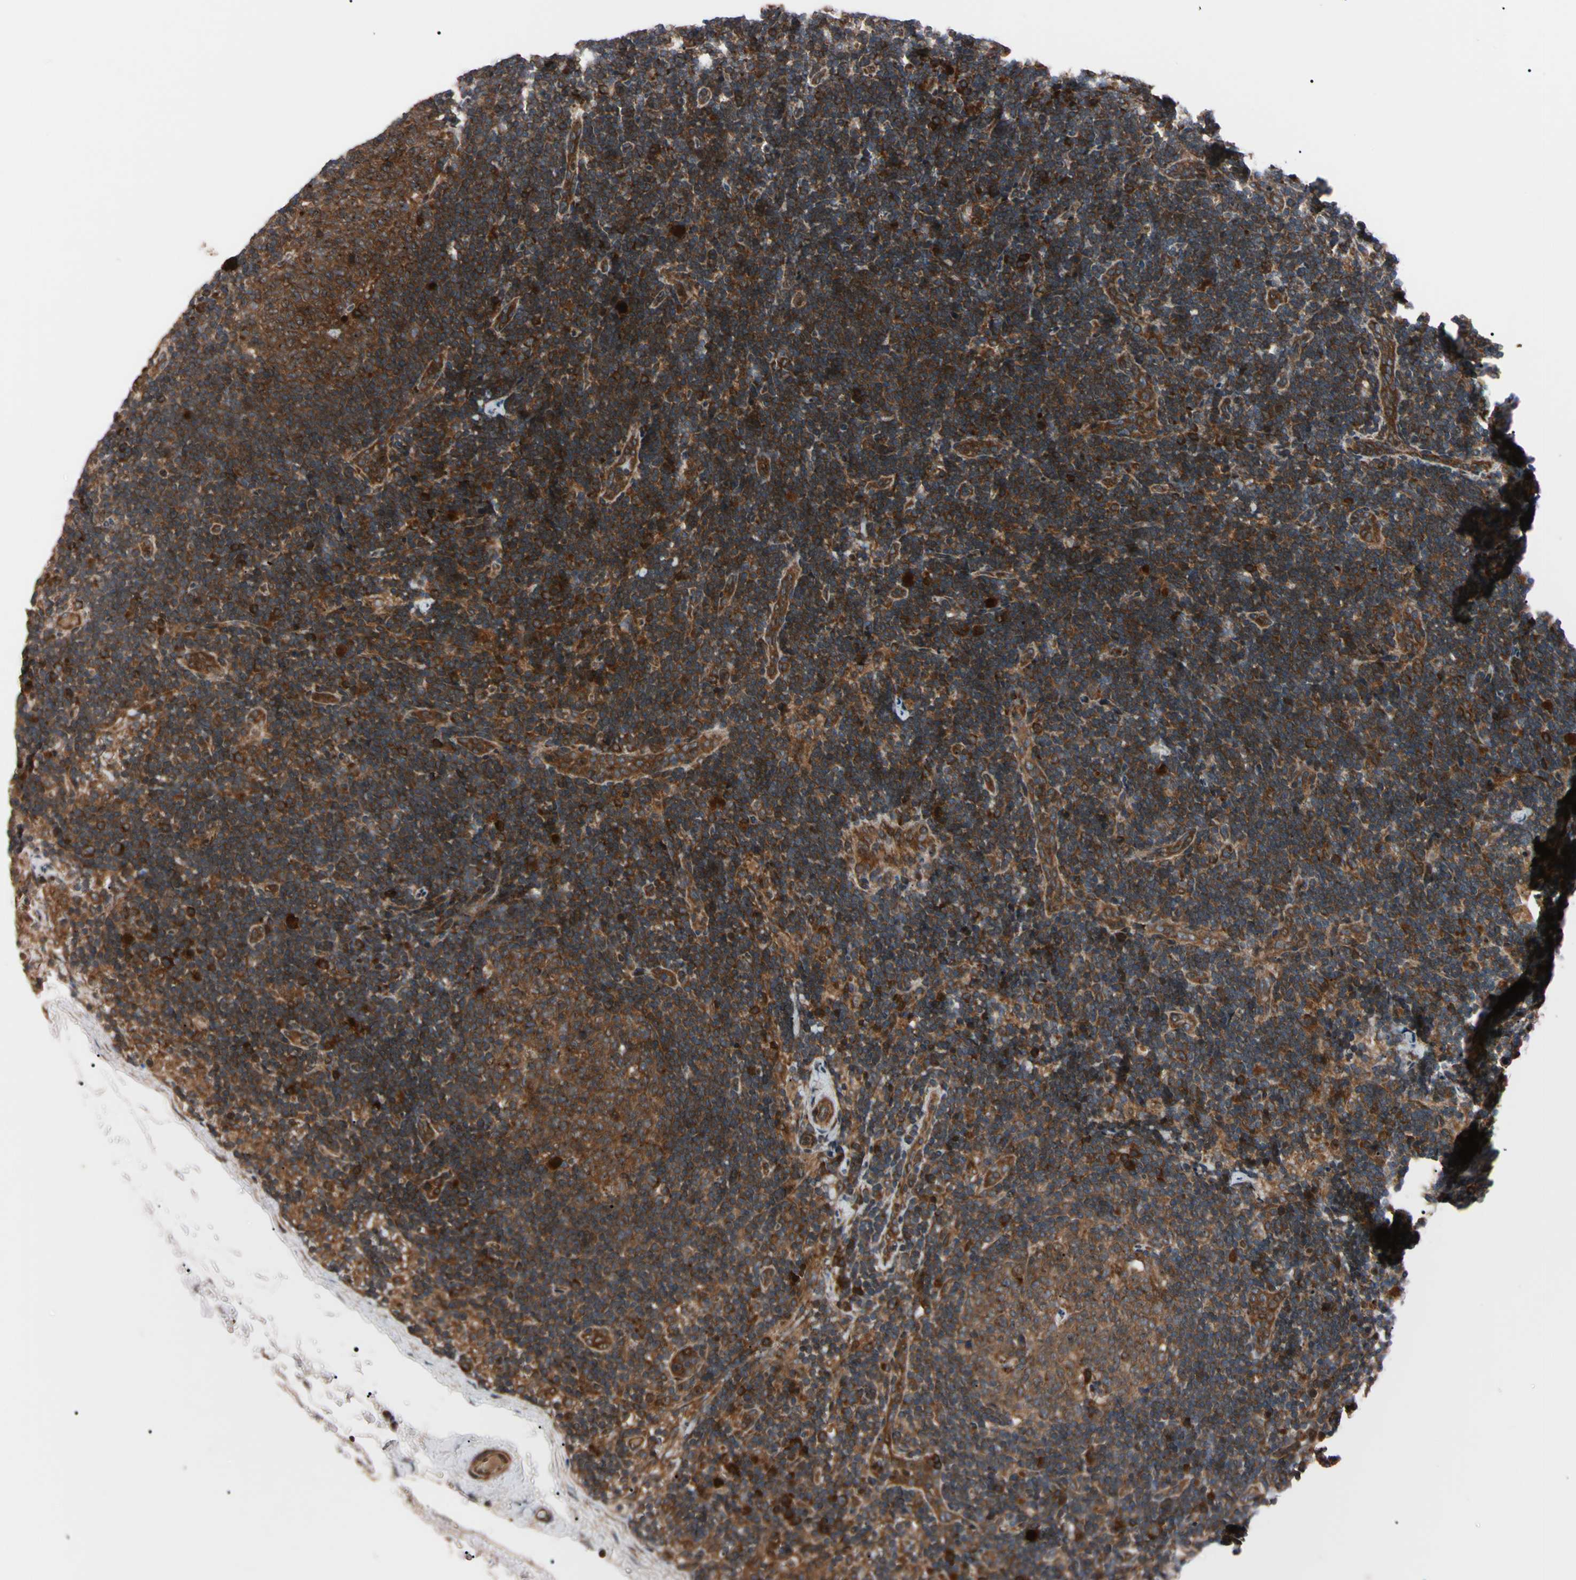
{"staining": {"intensity": "strong", "quantity": ">75%", "location": "cytoplasmic/membranous"}, "tissue": "lymph node", "cell_type": "Germinal center cells", "image_type": "normal", "snomed": [{"axis": "morphology", "description": "Normal tissue, NOS"}, {"axis": "topography", "description": "Lymph node"}], "caption": "The photomicrograph displays staining of normal lymph node, revealing strong cytoplasmic/membranous protein staining (brown color) within germinal center cells.", "gene": "GUCY1B1", "patient": {"sex": "female", "age": 14}}